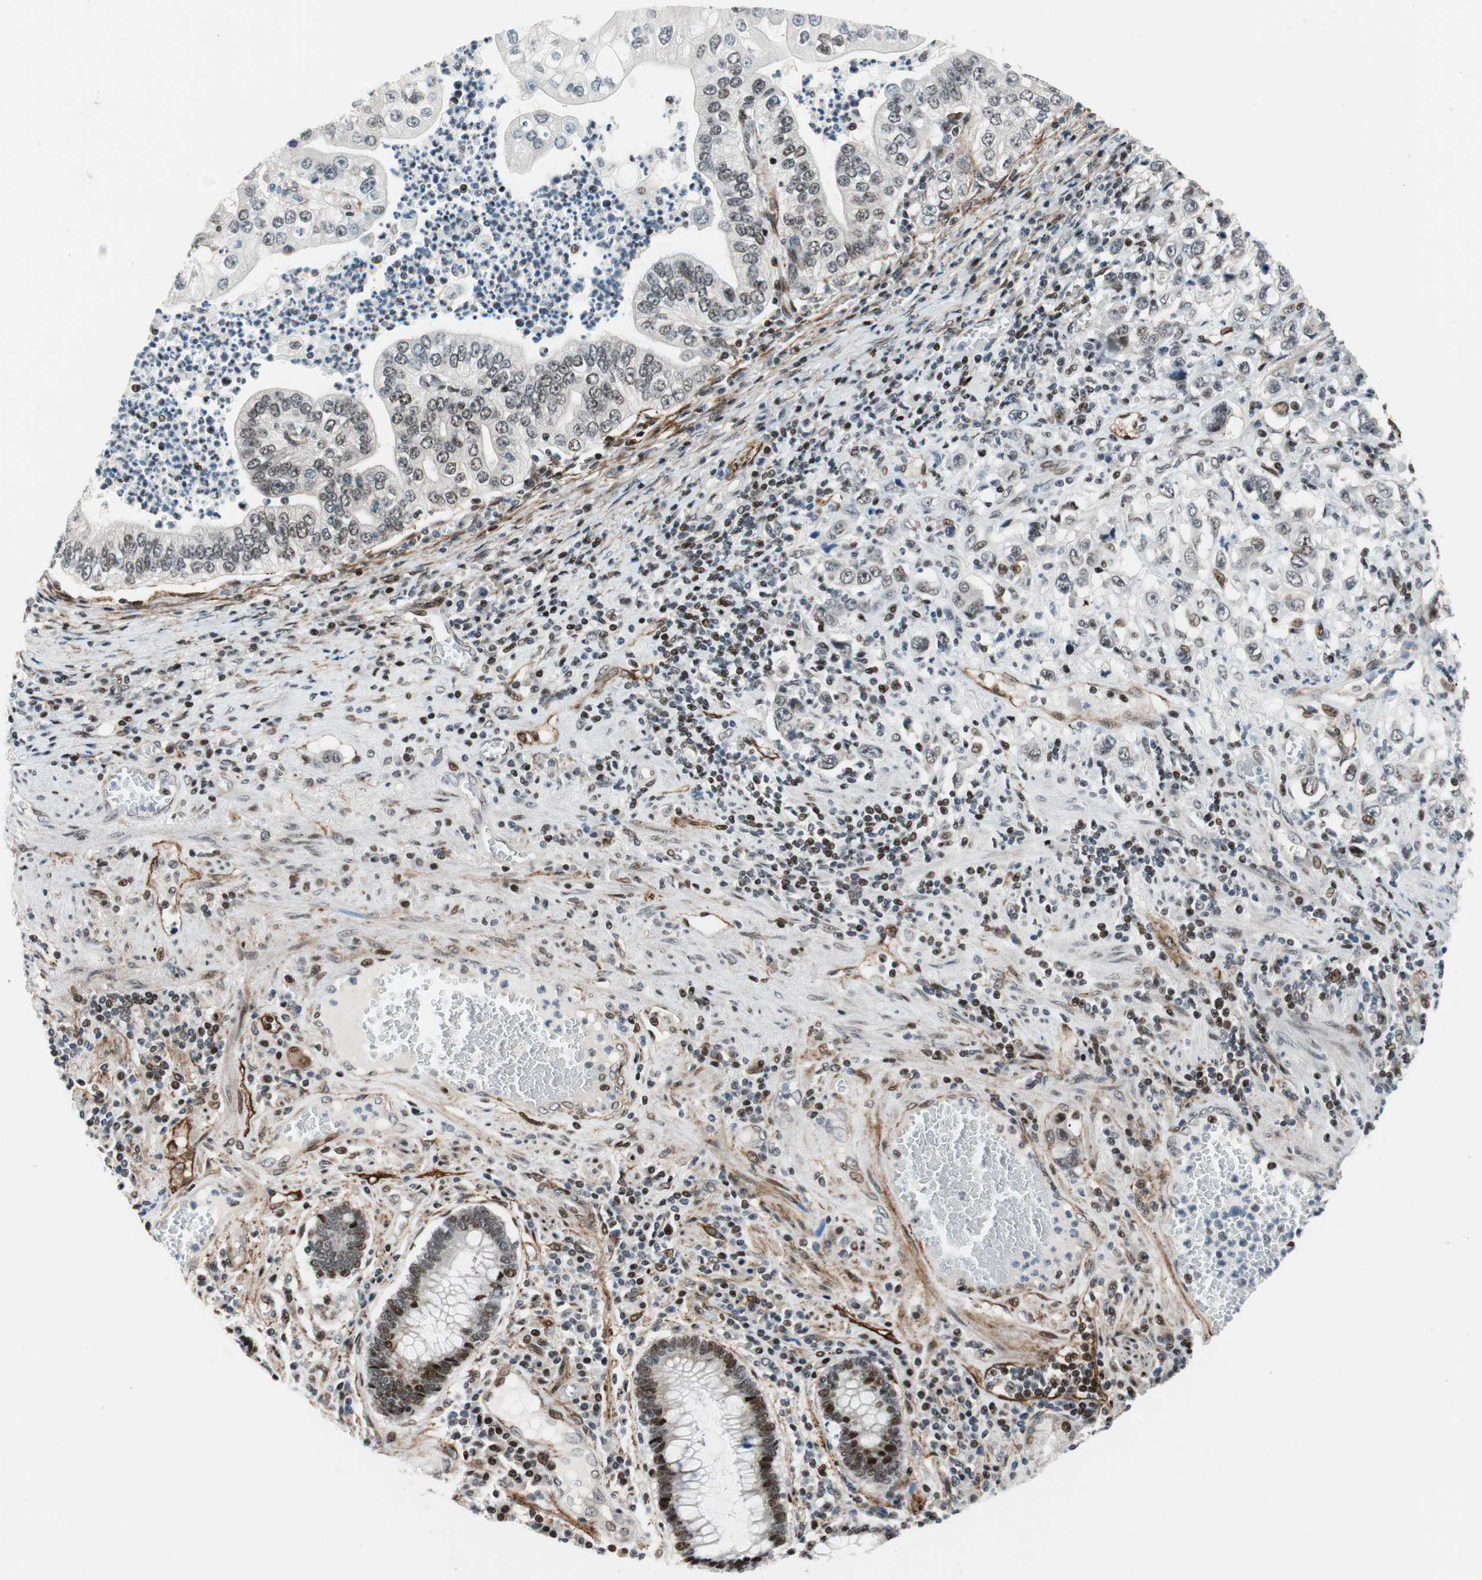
{"staining": {"intensity": "weak", "quantity": "<25%", "location": "nuclear"}, "tissue": "stomach cancer", "cell_type": "Tumor cells", "image_type": "cancer", "snomed": [{"axis": "morphology", "description": "Adenocarcinoma, NOS"}, {"axis": "topography", "description": "Stomach, lower"}], "caption": "DAB immunohistochemical staining of stomach cancer (adenocarcinoma) demonstrates no significant expression in tumor cells. The staining was performed using DAB (3,3'-diaminobenzidine) to visualize the protein expression in brown, while the nuclei were stained in blue with hematoxylin (Magnification: 20x).", "gene": "FBXO44", "patient": {"sex": "female", "age": 72}}